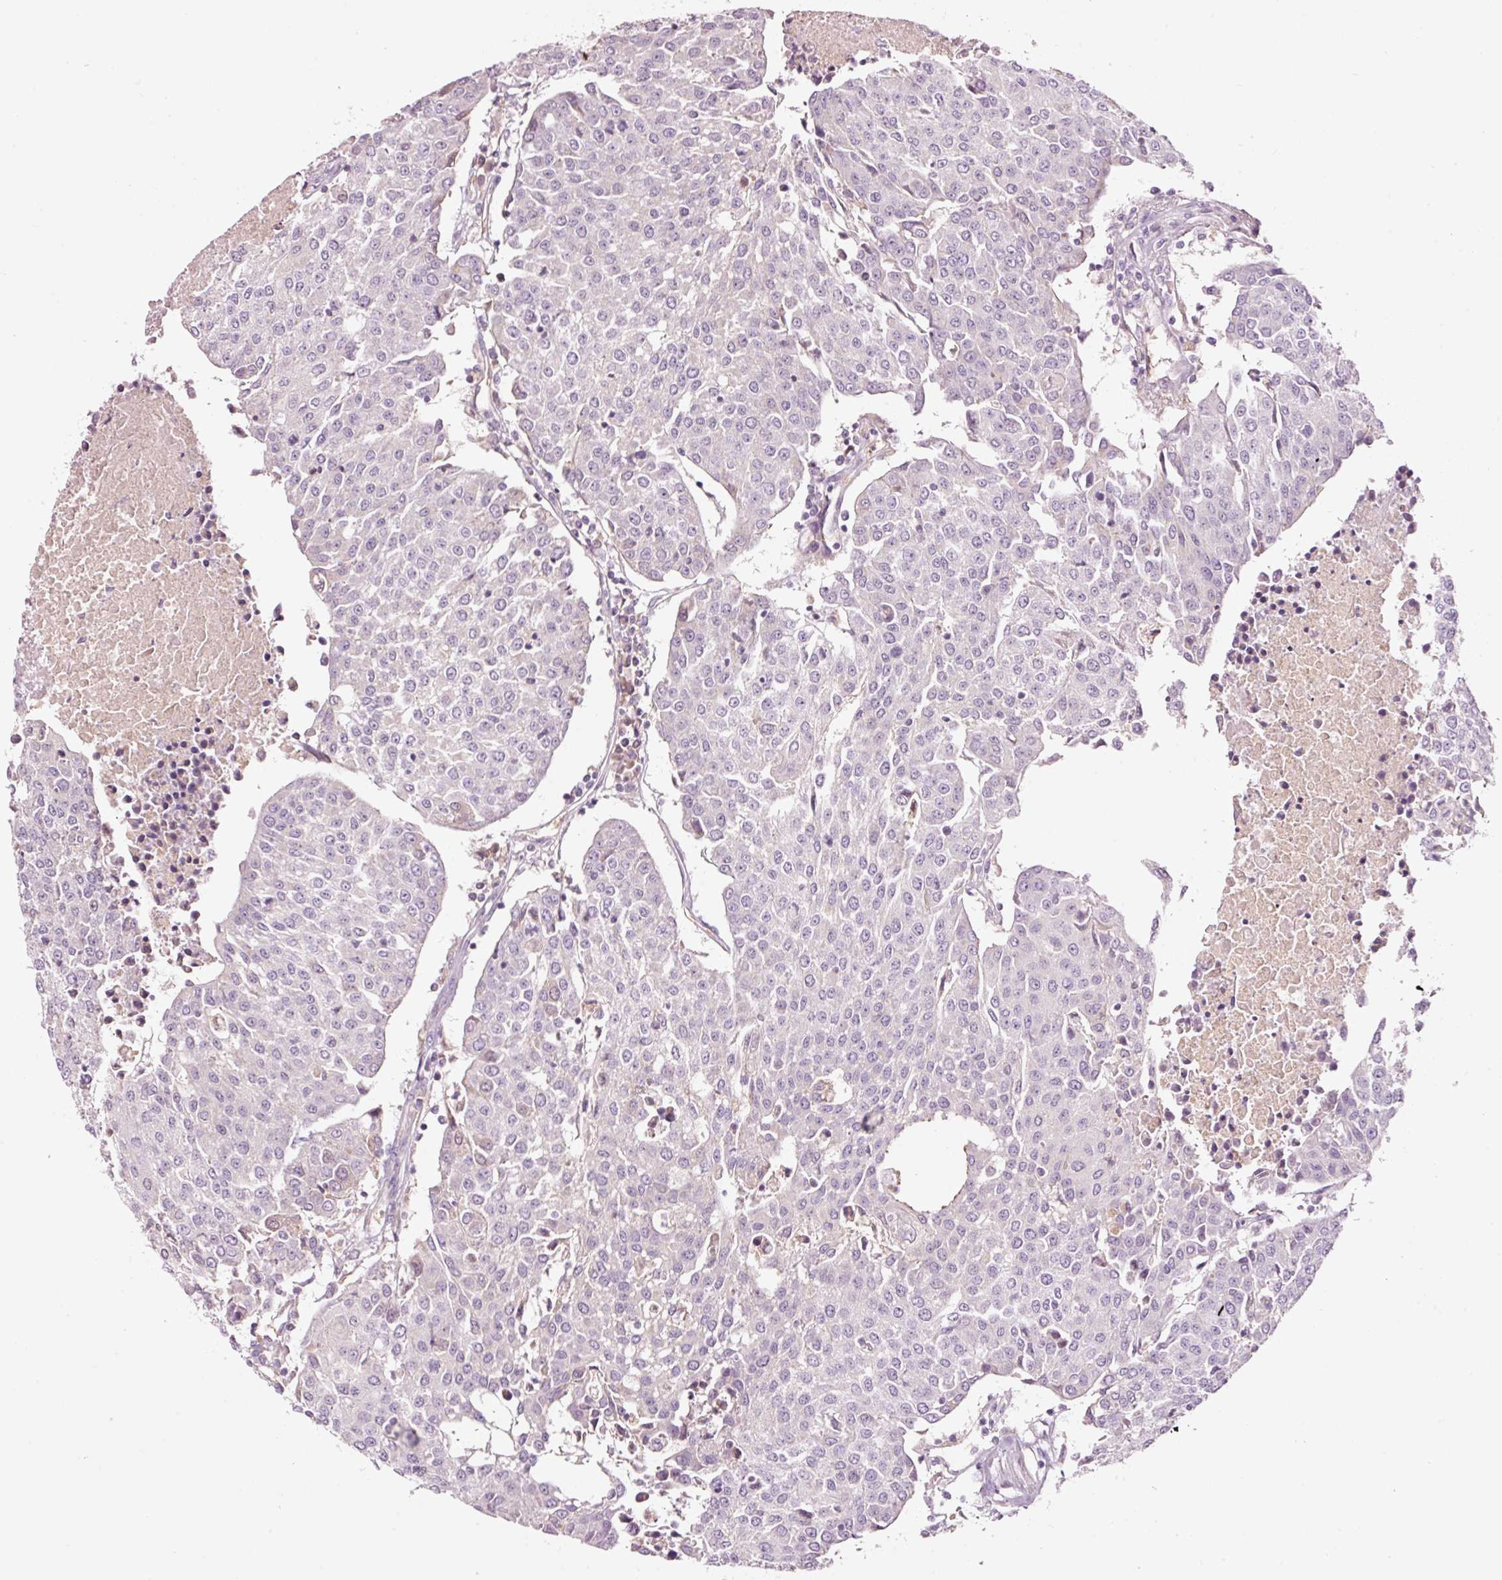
{"staining": {"intensity": "negative", "quantity": "none", "location": "none"}, "tissue": "urothelial cancer", "cell_type": "Tumor cells", "image_type": "cancer", "snomed": [{"axis": "morphology", "description": "Urothelial carcinoma, High grade"}, {"axis": "topography", "description": "Urinary bladder"}], "caption": "Protein analysis of urothelial cancer shows no significant expression in tumor cells.", "gene": "LDHAL6B", "patient": {"sex": "female", "age": 85}}